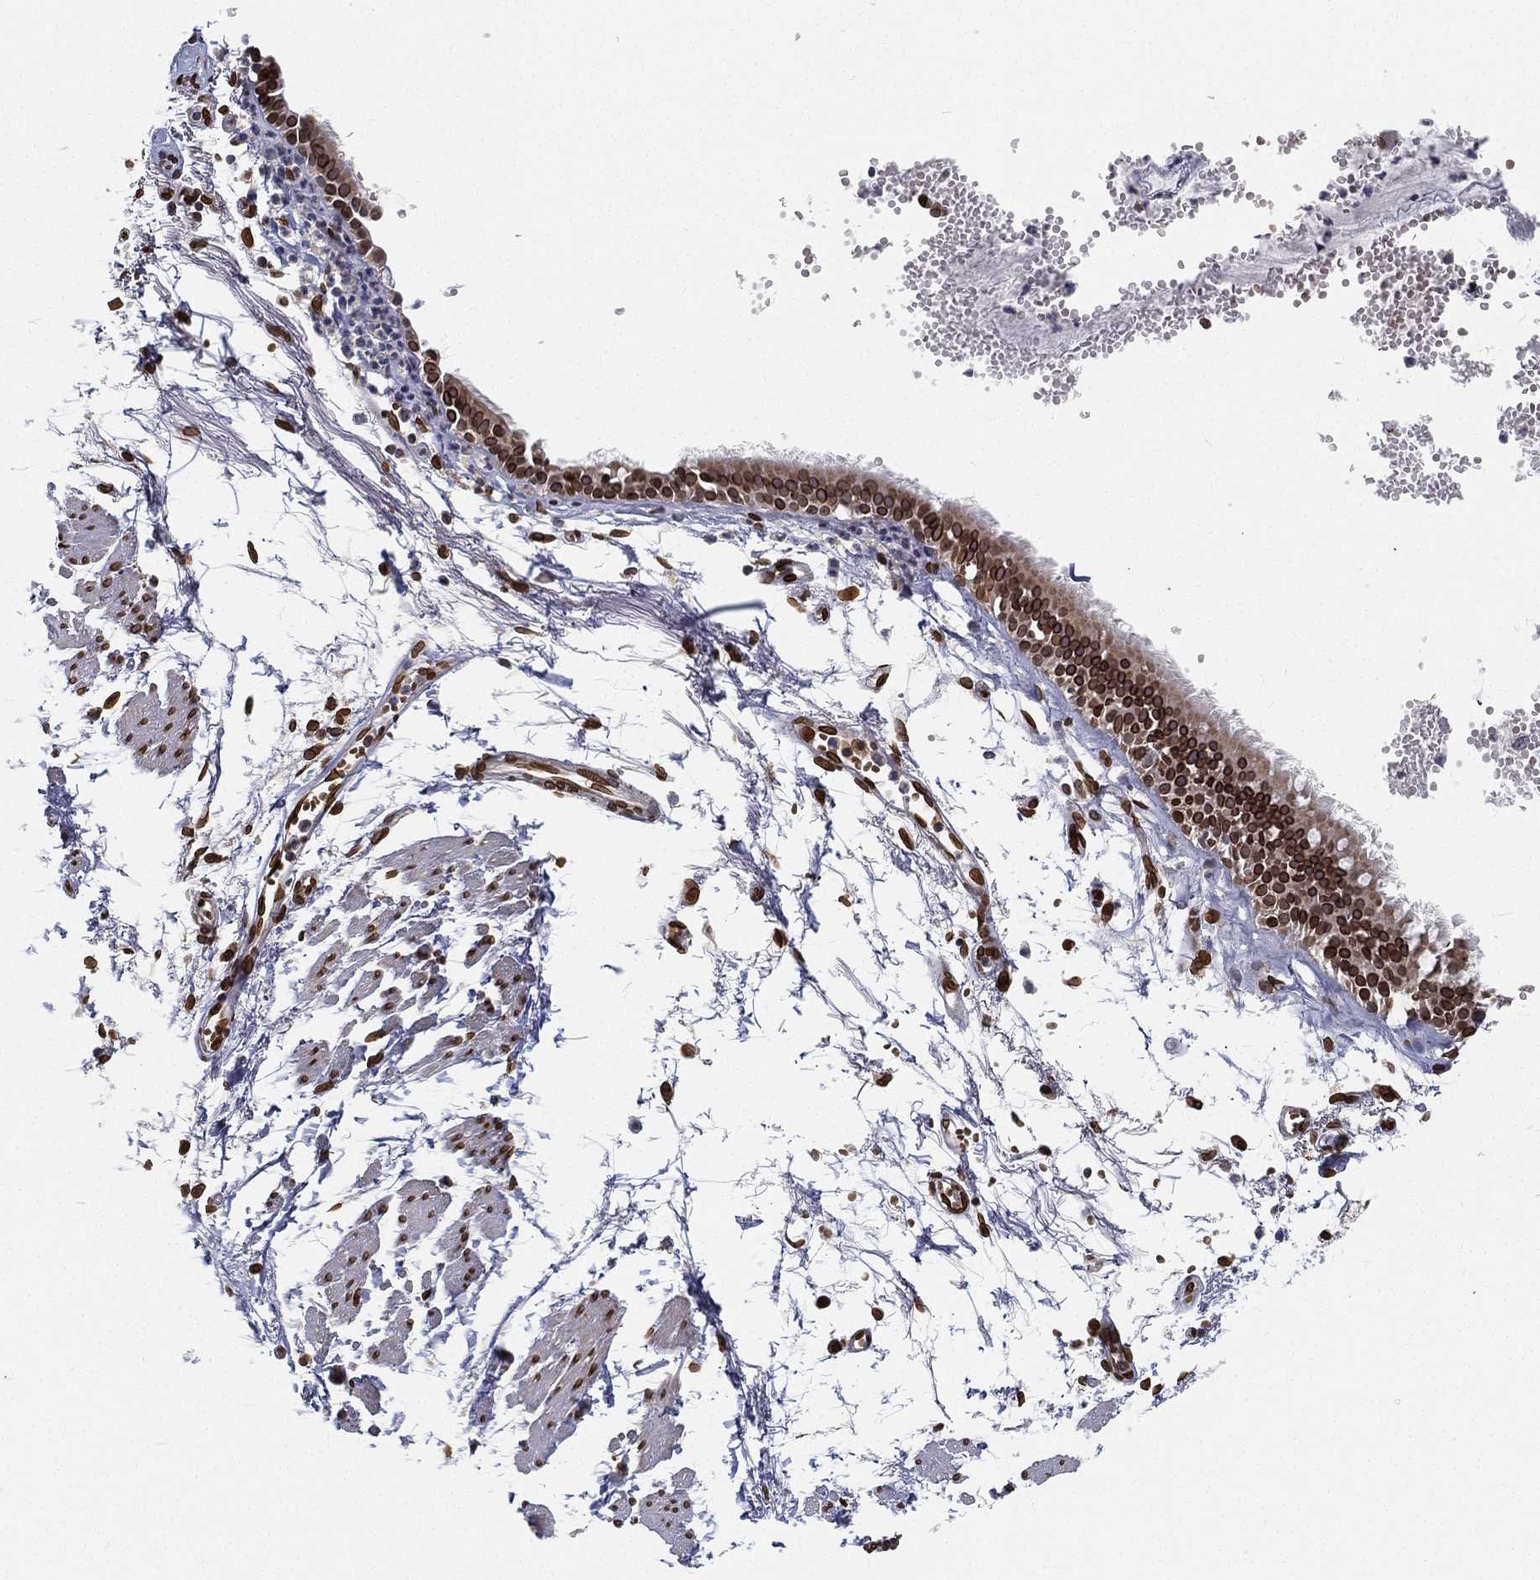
{"staining": {"intensity": "strong", "quantity": ">75%", "location": "nuclear"}, "tissue": "soft tissue", "cell_type": "Fibroblasts", "image_type": "normal", "snomed": [{"axis": "morphology", "description": "Normal tissue, NOS"}, {"axis": "morphology", "description": "Squamous cell carcinoma, NOS"}, {"axis": "topography", "description": "Cartilage tissue"}, {"axis": "topography", "description": "Lung"}], "caption": "A high-resolution micrograph shows immunohistochemistry staining of normal soft tissue, which reveals strong nuclear staining in approximately >75% of fibroblasts.", "gene": "PALB2", "patient": {"sex": "male", "age": 66}}